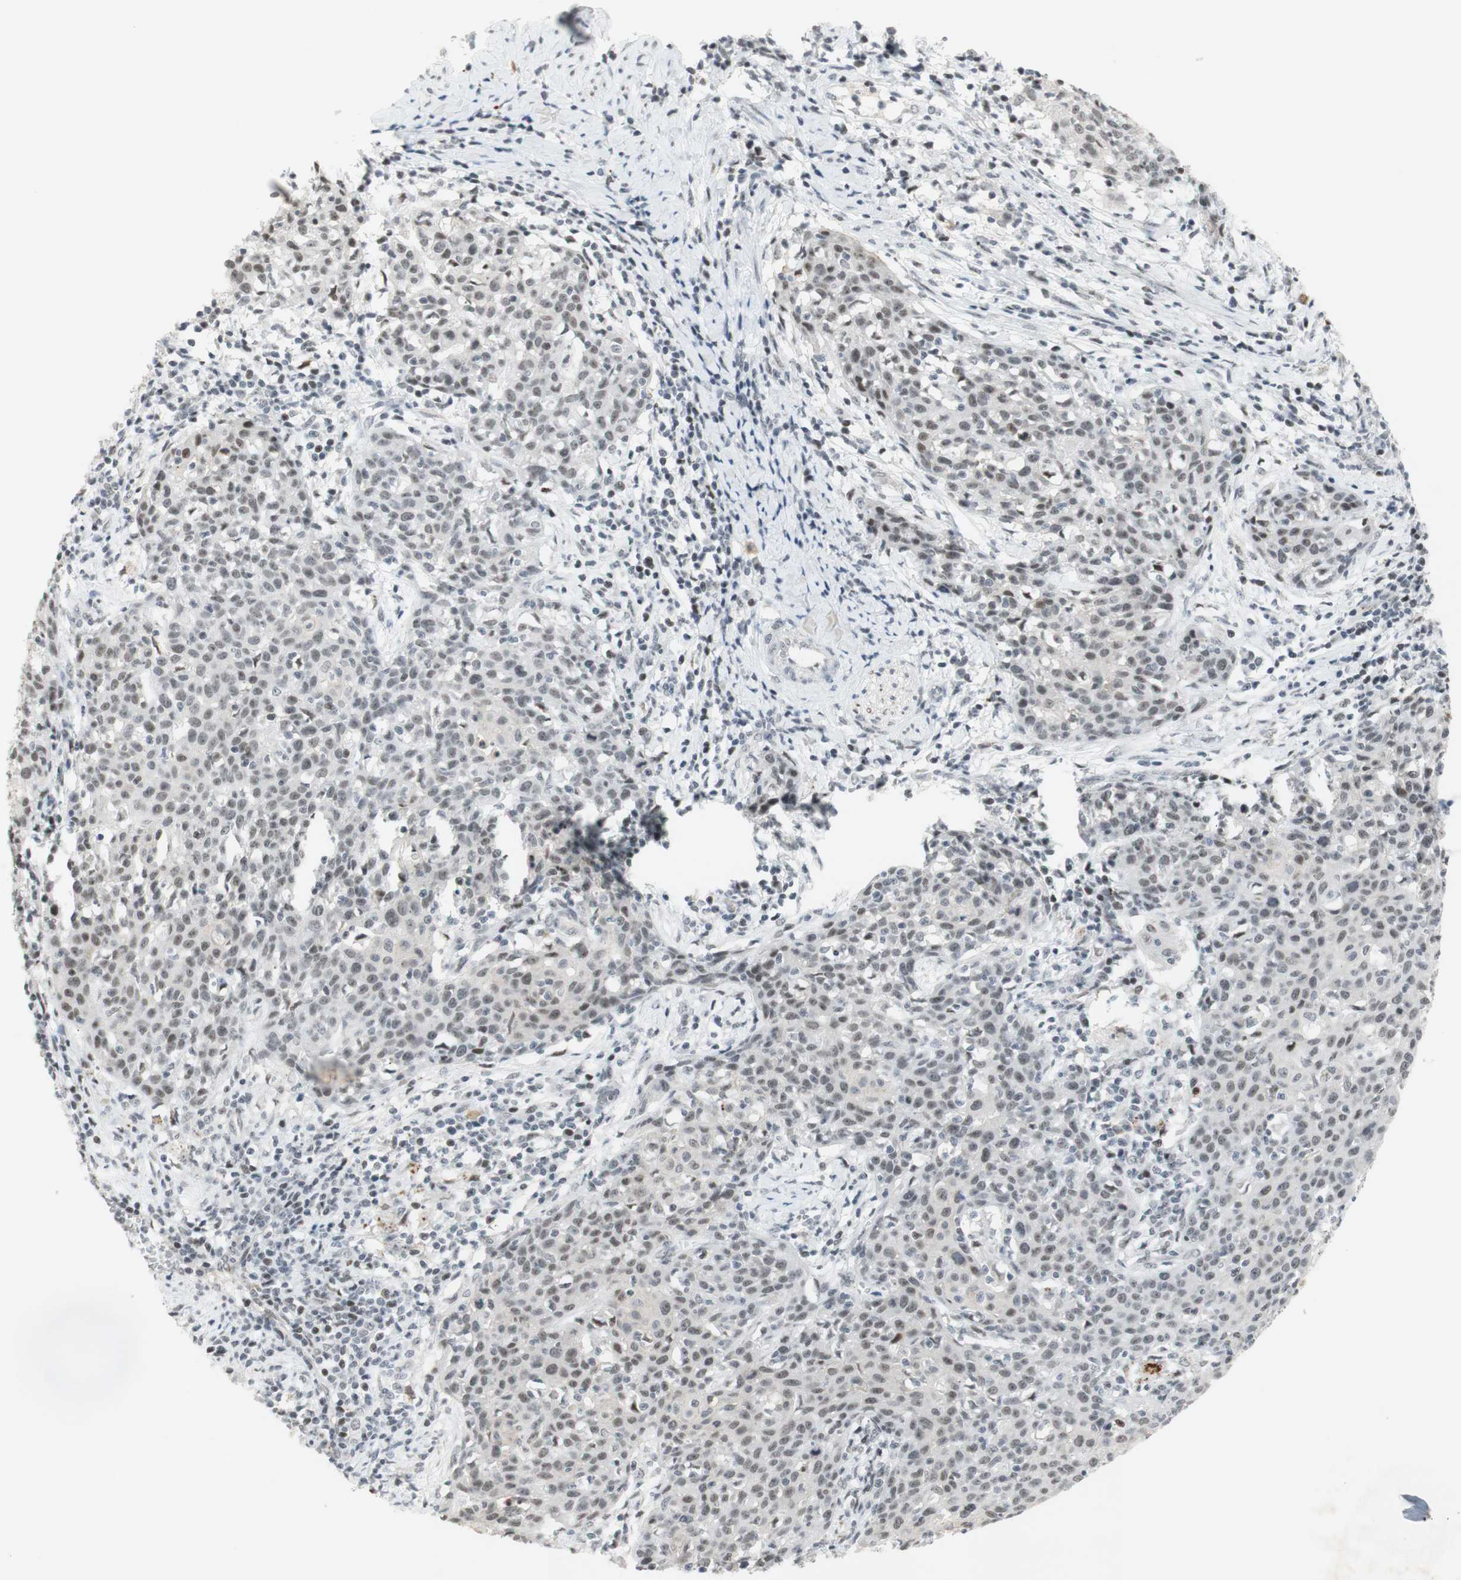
{"staining": {"intensity": "moderate", "quantity": ">75%", "location": "nuclear"}, "tissue": "cervical cancer", "cell_type": "Tumor cells", "image_type": "cancer", "snomed": [{"axis": "morphology", "description": "Squamous cell carcinoma, NOS"}, {"axis": "topography", "description": "Cervix"}], "caption": "High-magnification brightfield microscopy of cervical cancer stained with DAB (brown) and counterstained with hematoxylin (blue). tumor cells exhibit moderate nuclear staining is appreciated in approximately>75% of cells.", "gene": "IRF1", "patient": {"sex": "female", "age": 38}}